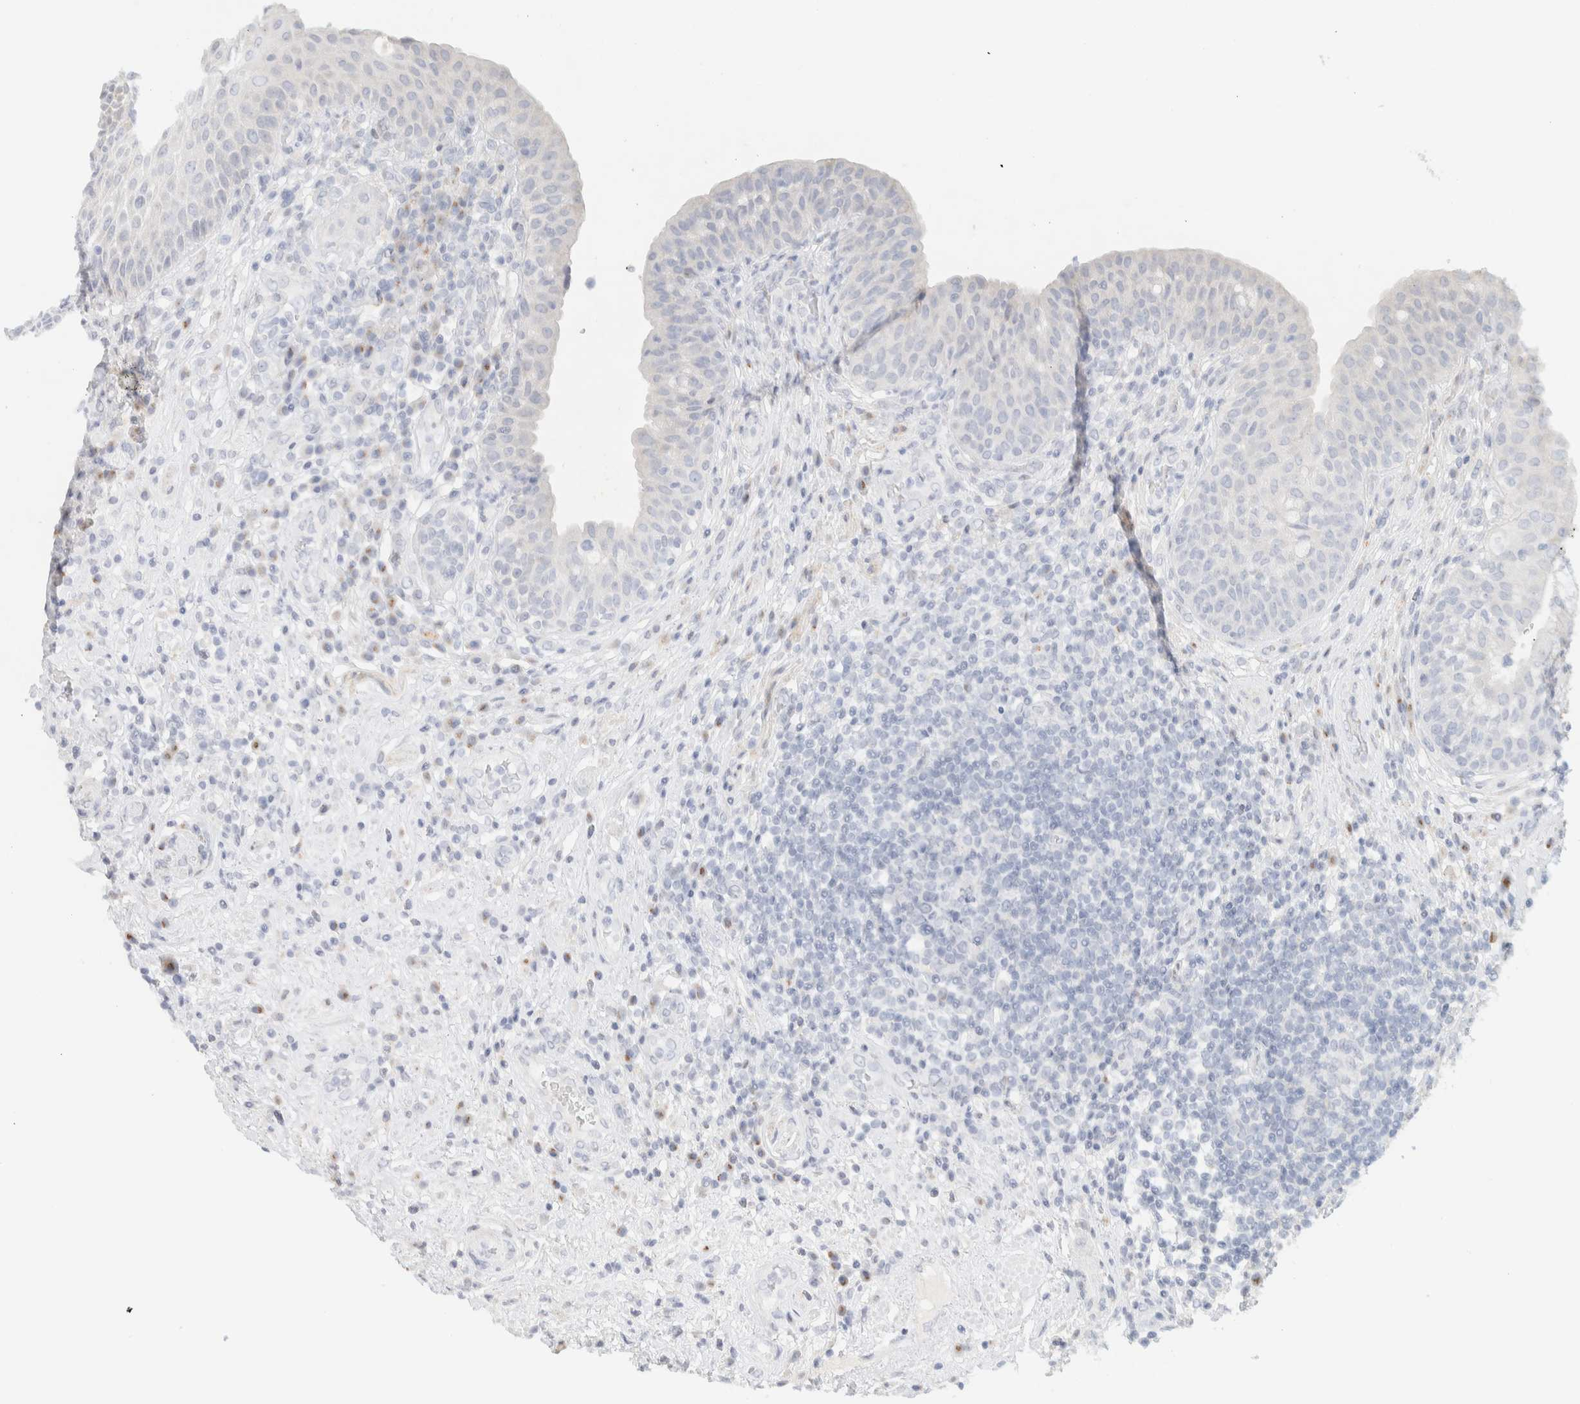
{"staining": {"intensity": "negative", "quantity": "none", "location": "none"}, "tissue": "urinary bladder", "cell_type": "Urothelial cells", "image_type": "normal", "snomed": [{"axis": "morphology", "description": "Normal tissue, NOS"}, {"axis": "topography", "description": "Urinary bladder"}], "caption": "This is a photomicrograph of immunohistochemistry (IHC) staining of normal urinary bladder, which shows no positivity in urothelial cells.", "gene": "SPNS3", "patient": {"sex": "female", "age": 62}}